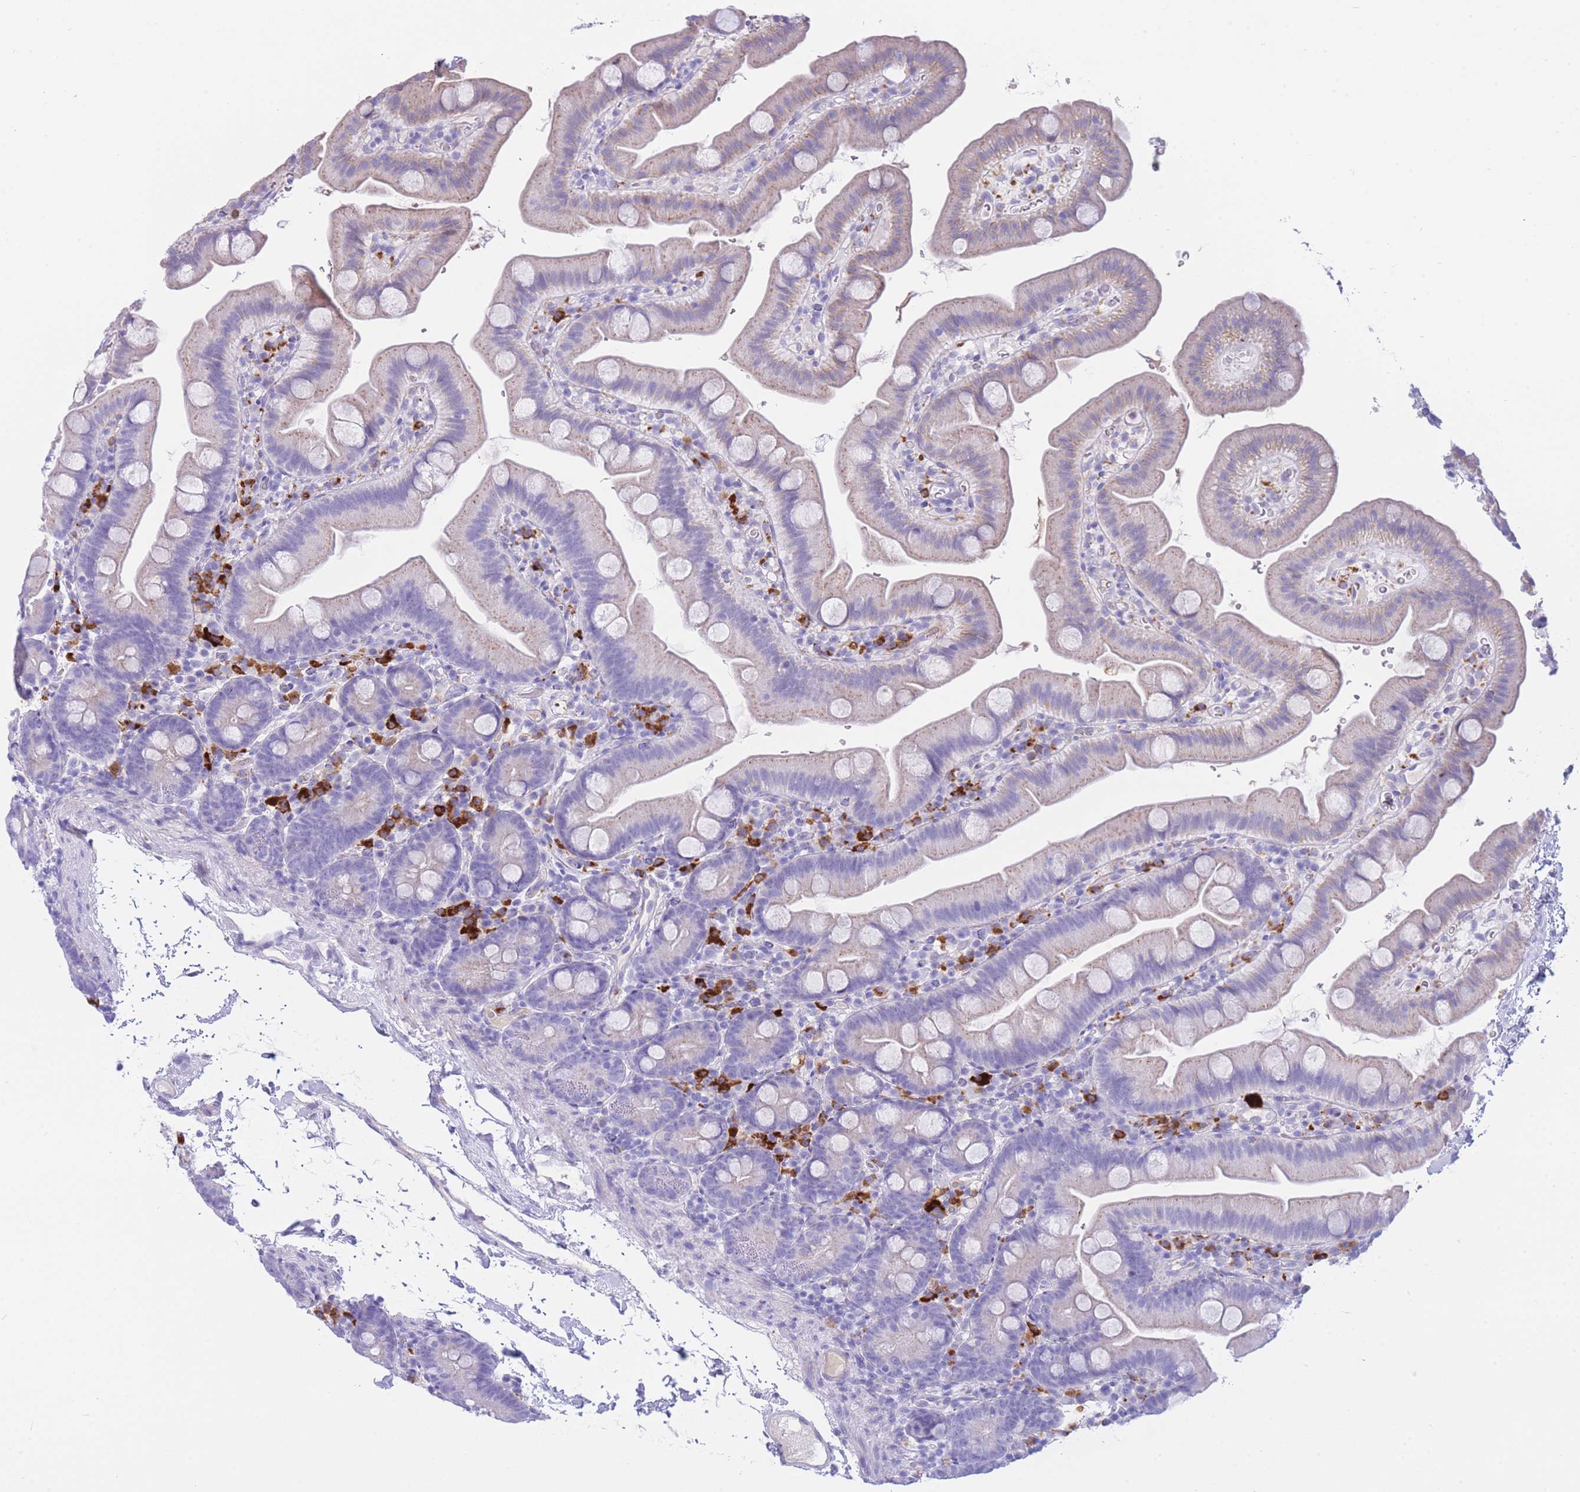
{"staining": {"intensity": "weak", "quantity": "25%-75%", "location": "cytoplasmic/membranous"}, "tissue": "small intestine", "cell_type": "Glandular cells", "image_type": "normal", "snomed": [{"axis": "morphology", "description": "Normal tissue, NOS"}, {"axis": "topography", "description": "Small intestine"}], "caption": "Small intestine stained with immunohistochemistry displays weak cytoplasmic/membranous staining in about 25%-75% of glandular cells.", "gene": "PLBD1", "patient": {"sex": "female", "age": 68}}